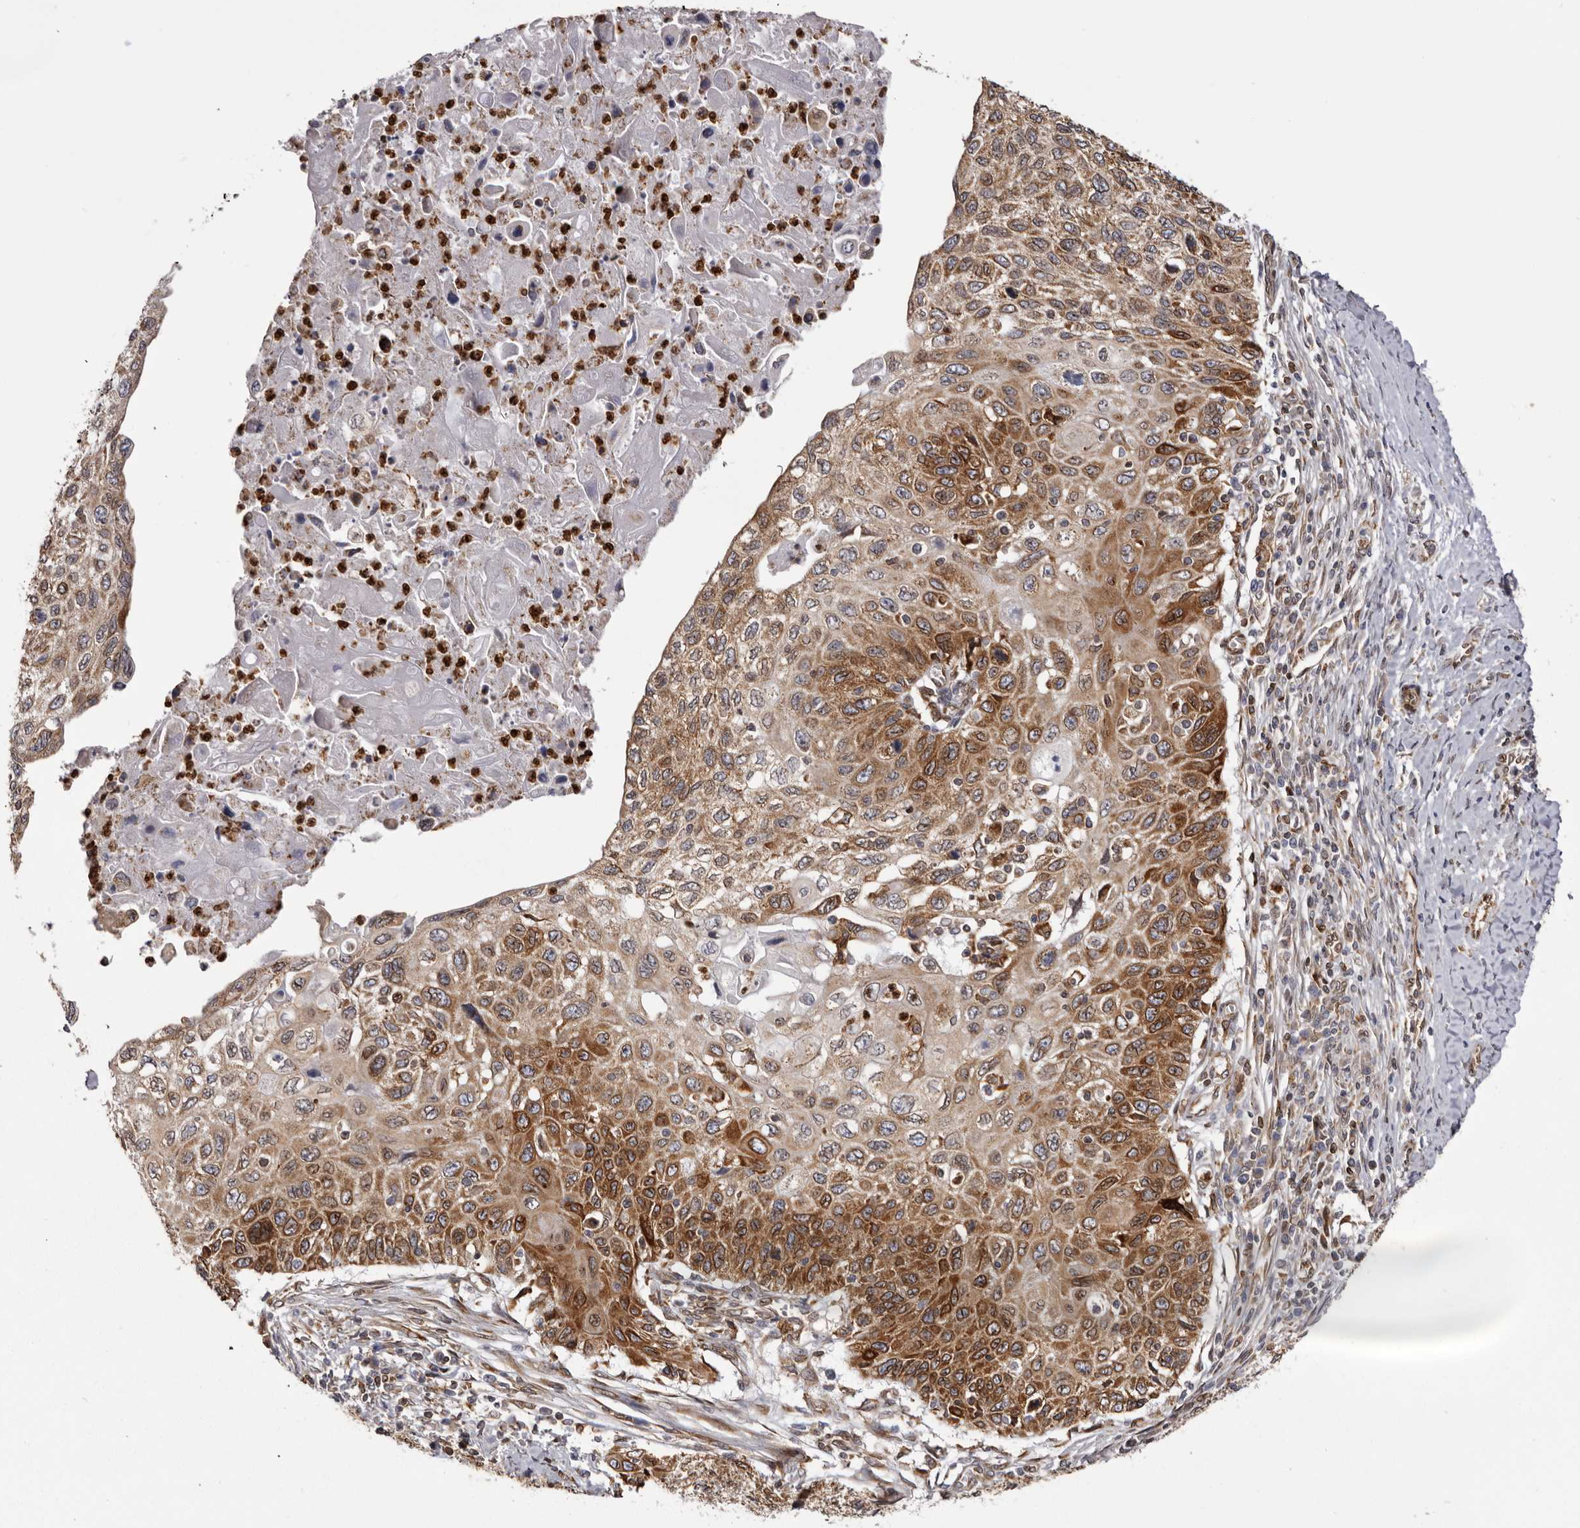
{"staining": {"intensity": "moderate", "quantity": ">75%", "location": "cytoplasmic/membranous"}, "tissue": "cervical cancer", "cell_type": "Tumor cells", "image_type": "cancer", "snomed": [{"axis": "morphology", "description": "Squamous cell carcinoma, NOS"}, {"axis": "topography", "description": "Cervix"}], "caption": "Protein analysis of cervical squamous cell carcinoma tissue reveals moderate cytoplasmic/membranous staining in about >75% of tumor cells.", "gene": "C4orf3", "patient": {"sex": "female", "age": 70}}